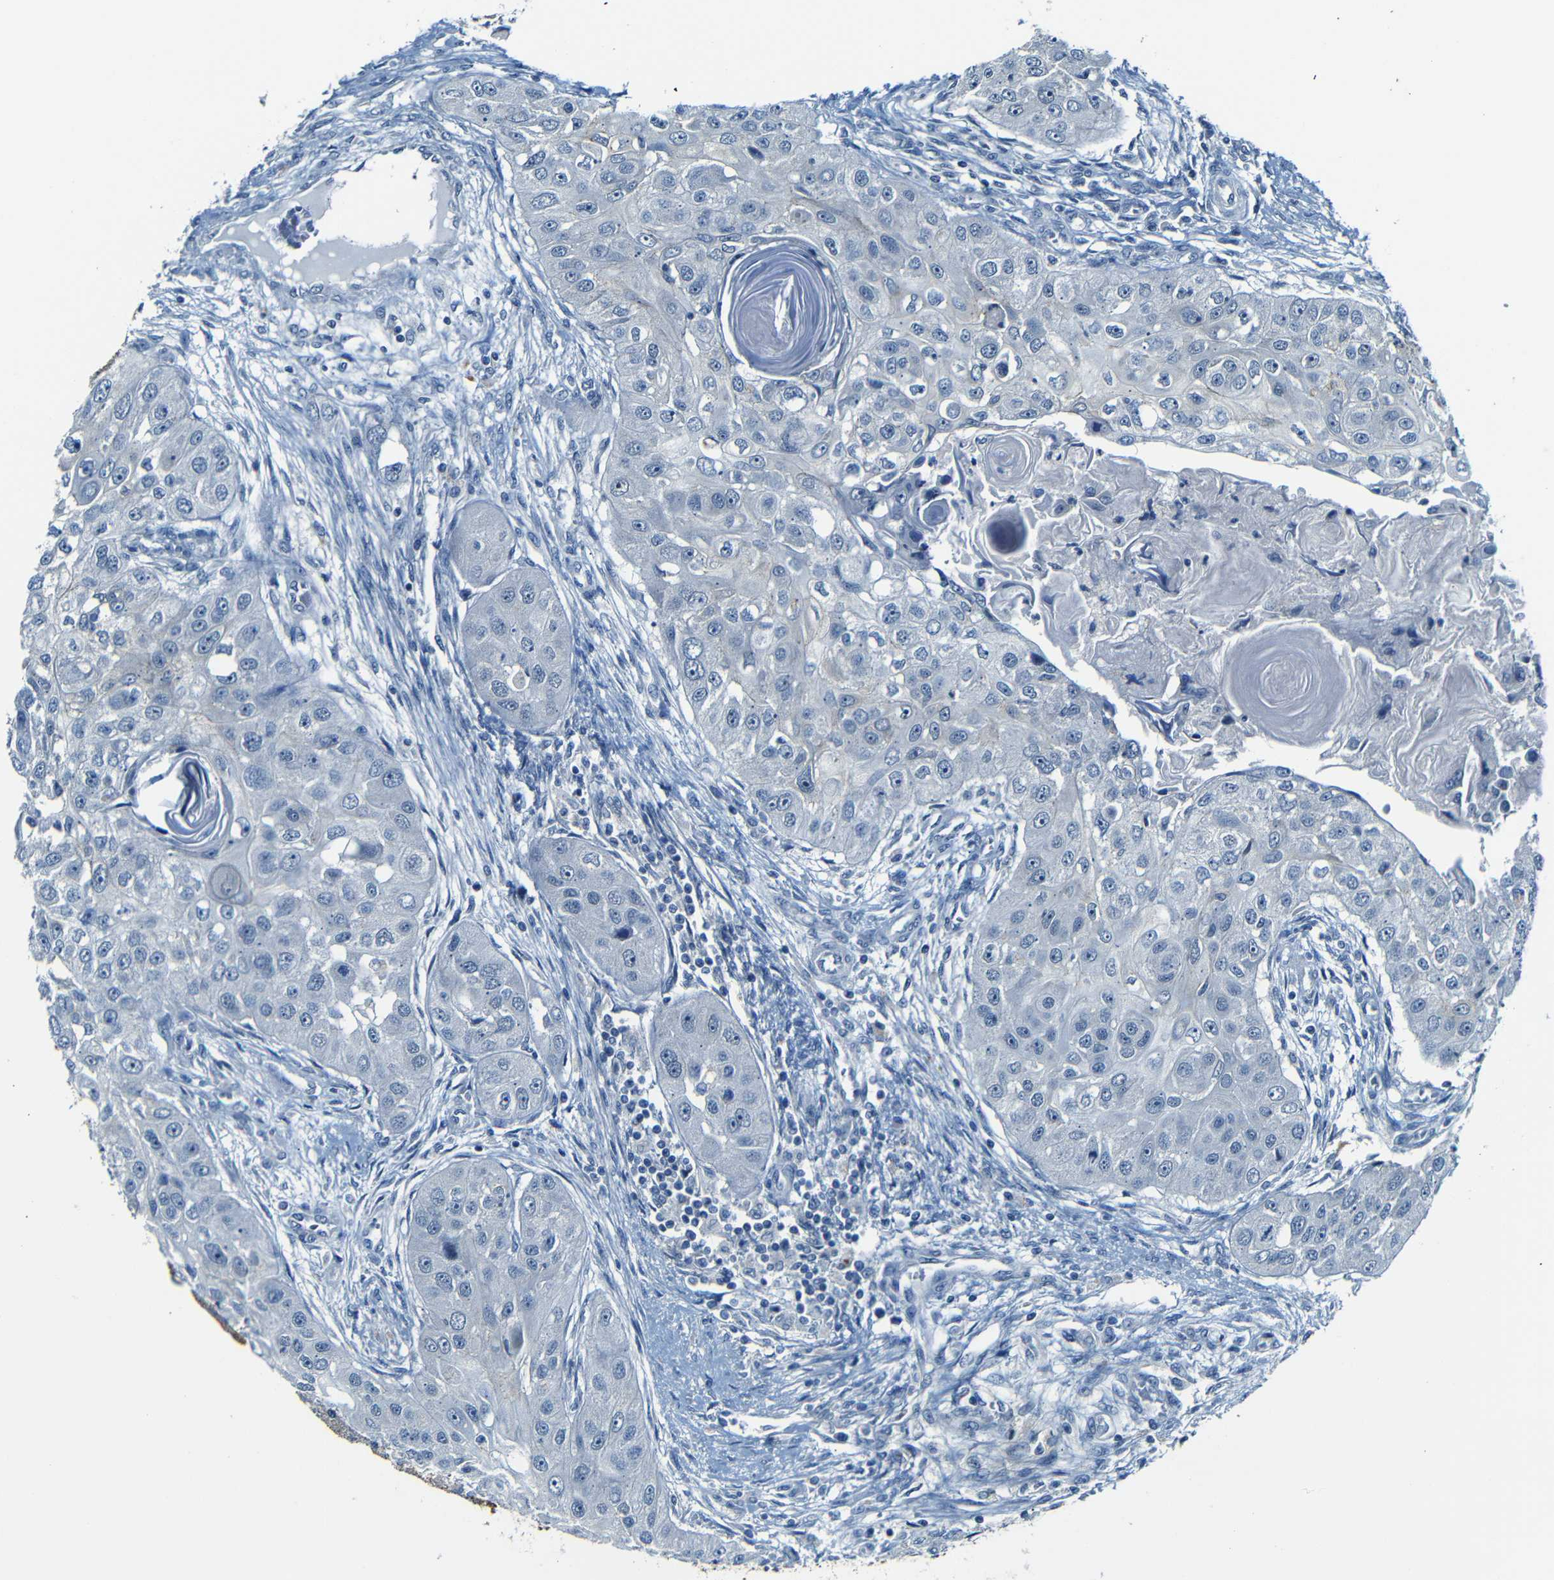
{"staining": {"intensity": "negative", "quantity": "none", "location": "none"}, "tissue": "head and neck cancer", "cell_type": "Tumor cells", "image_type": "cancer", "snomed": [{"axis": "morphology", "description": "Normal tissue, NOS"}, {"axis": "morphology", "description": "Squamous cell carcinoma, NOS"}, {"axis": "topography", "description": "Skeletal muscle"}, {"axis": "topography", "description": "Head-Neck"}], "caption": "DAB immunohistochemical staining of human head and neck cancer reveals no significant staining in tumor cells.", "gene": "ANK3", "patient": {"sex": "male", "age": 51}}